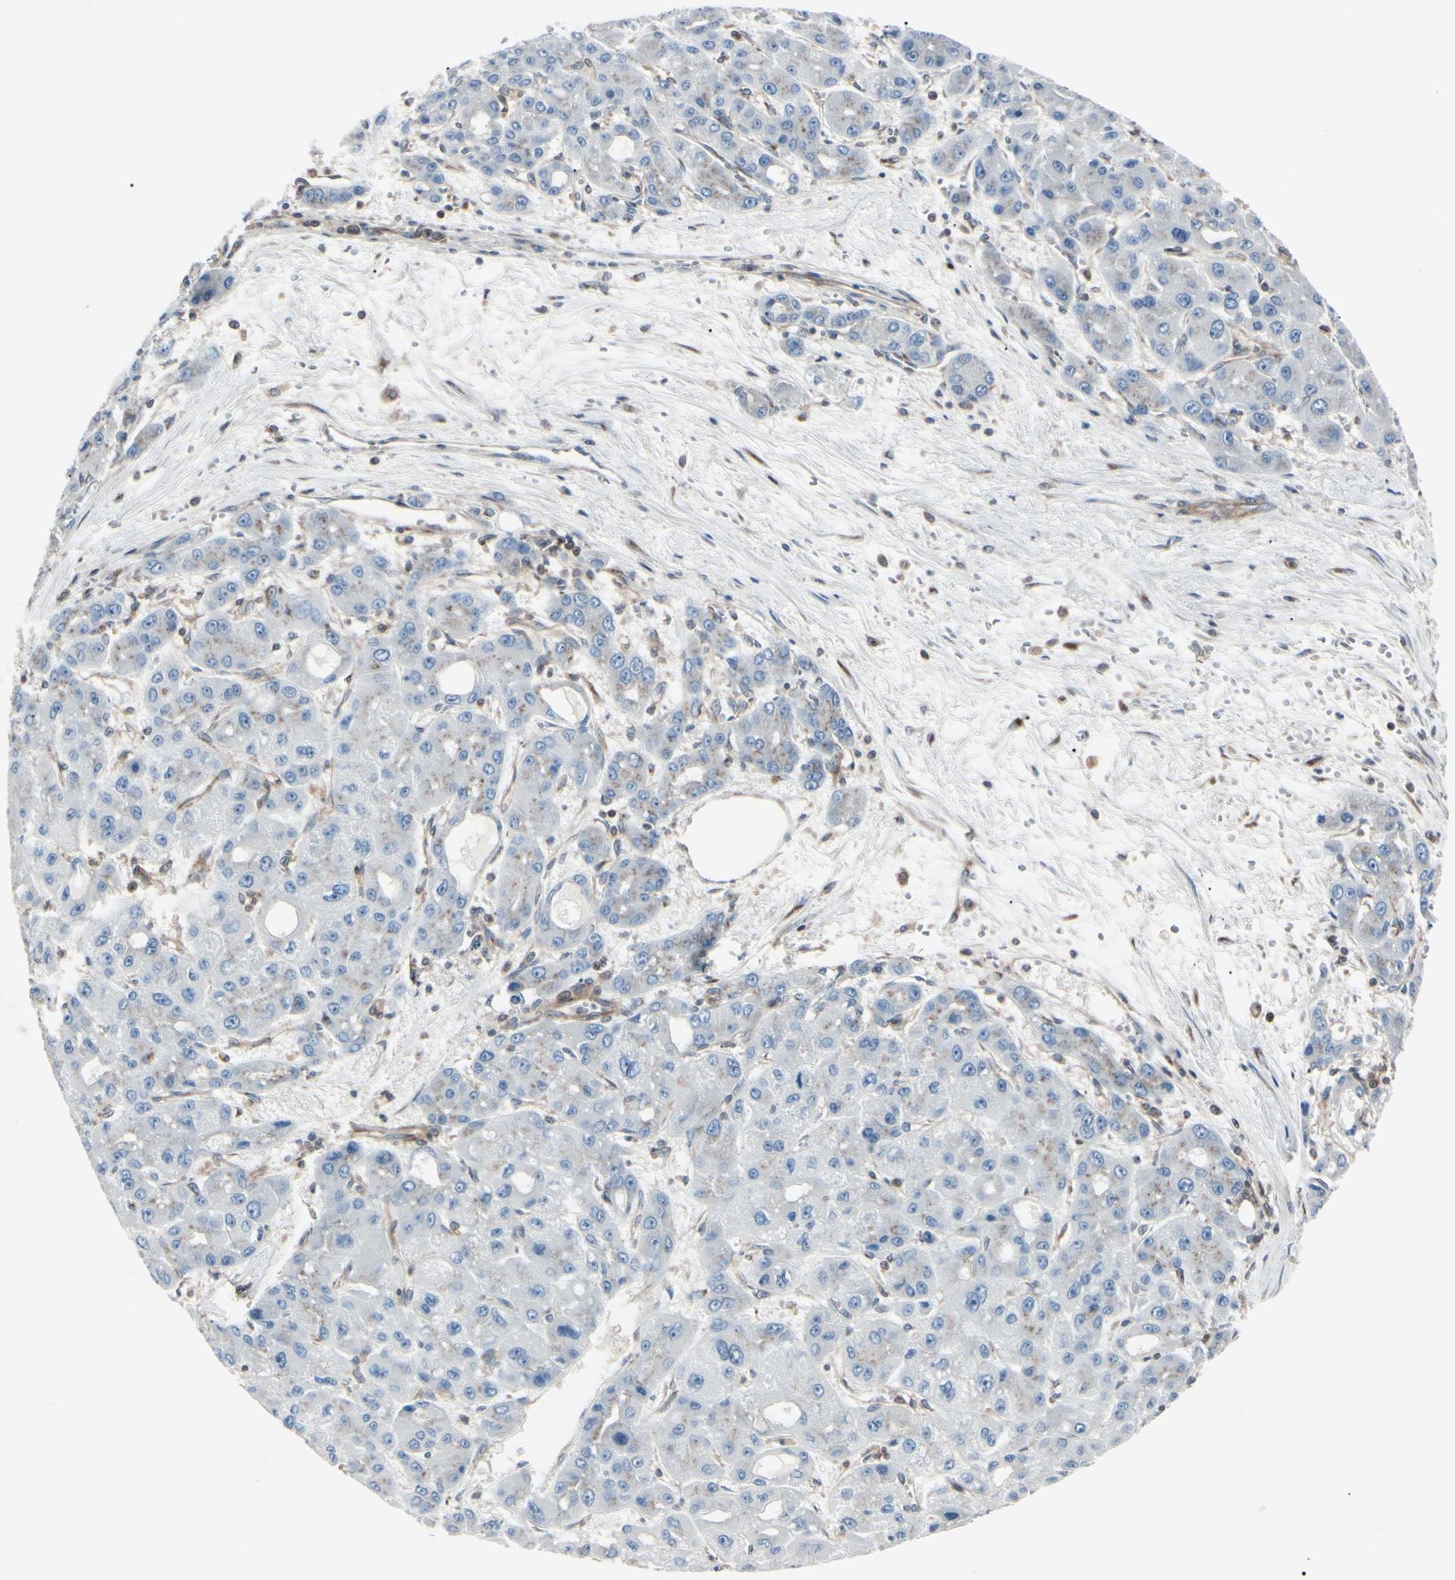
{"staining": {"intensity": "weak", "quantity": "<25%", "location": "cytoplasmic/membranous"}, "tissue": "liver cancer", "cell_type": "Tumor cells", "image_type": "cancer", "snomed": [{"axis": "morphology", "description": "Carcinoma, Hepatocellular, NOS"}, {"axis": "topography", "description": "Liver"}], "caption": "Histopathology image shows no protein staining in tumor cells of hepatocellular carcinoma (liver) tissue. Nuclei are stained in blue.", "gene": "MAPRE1", "patient": {"sex": "male", "age": 55}}